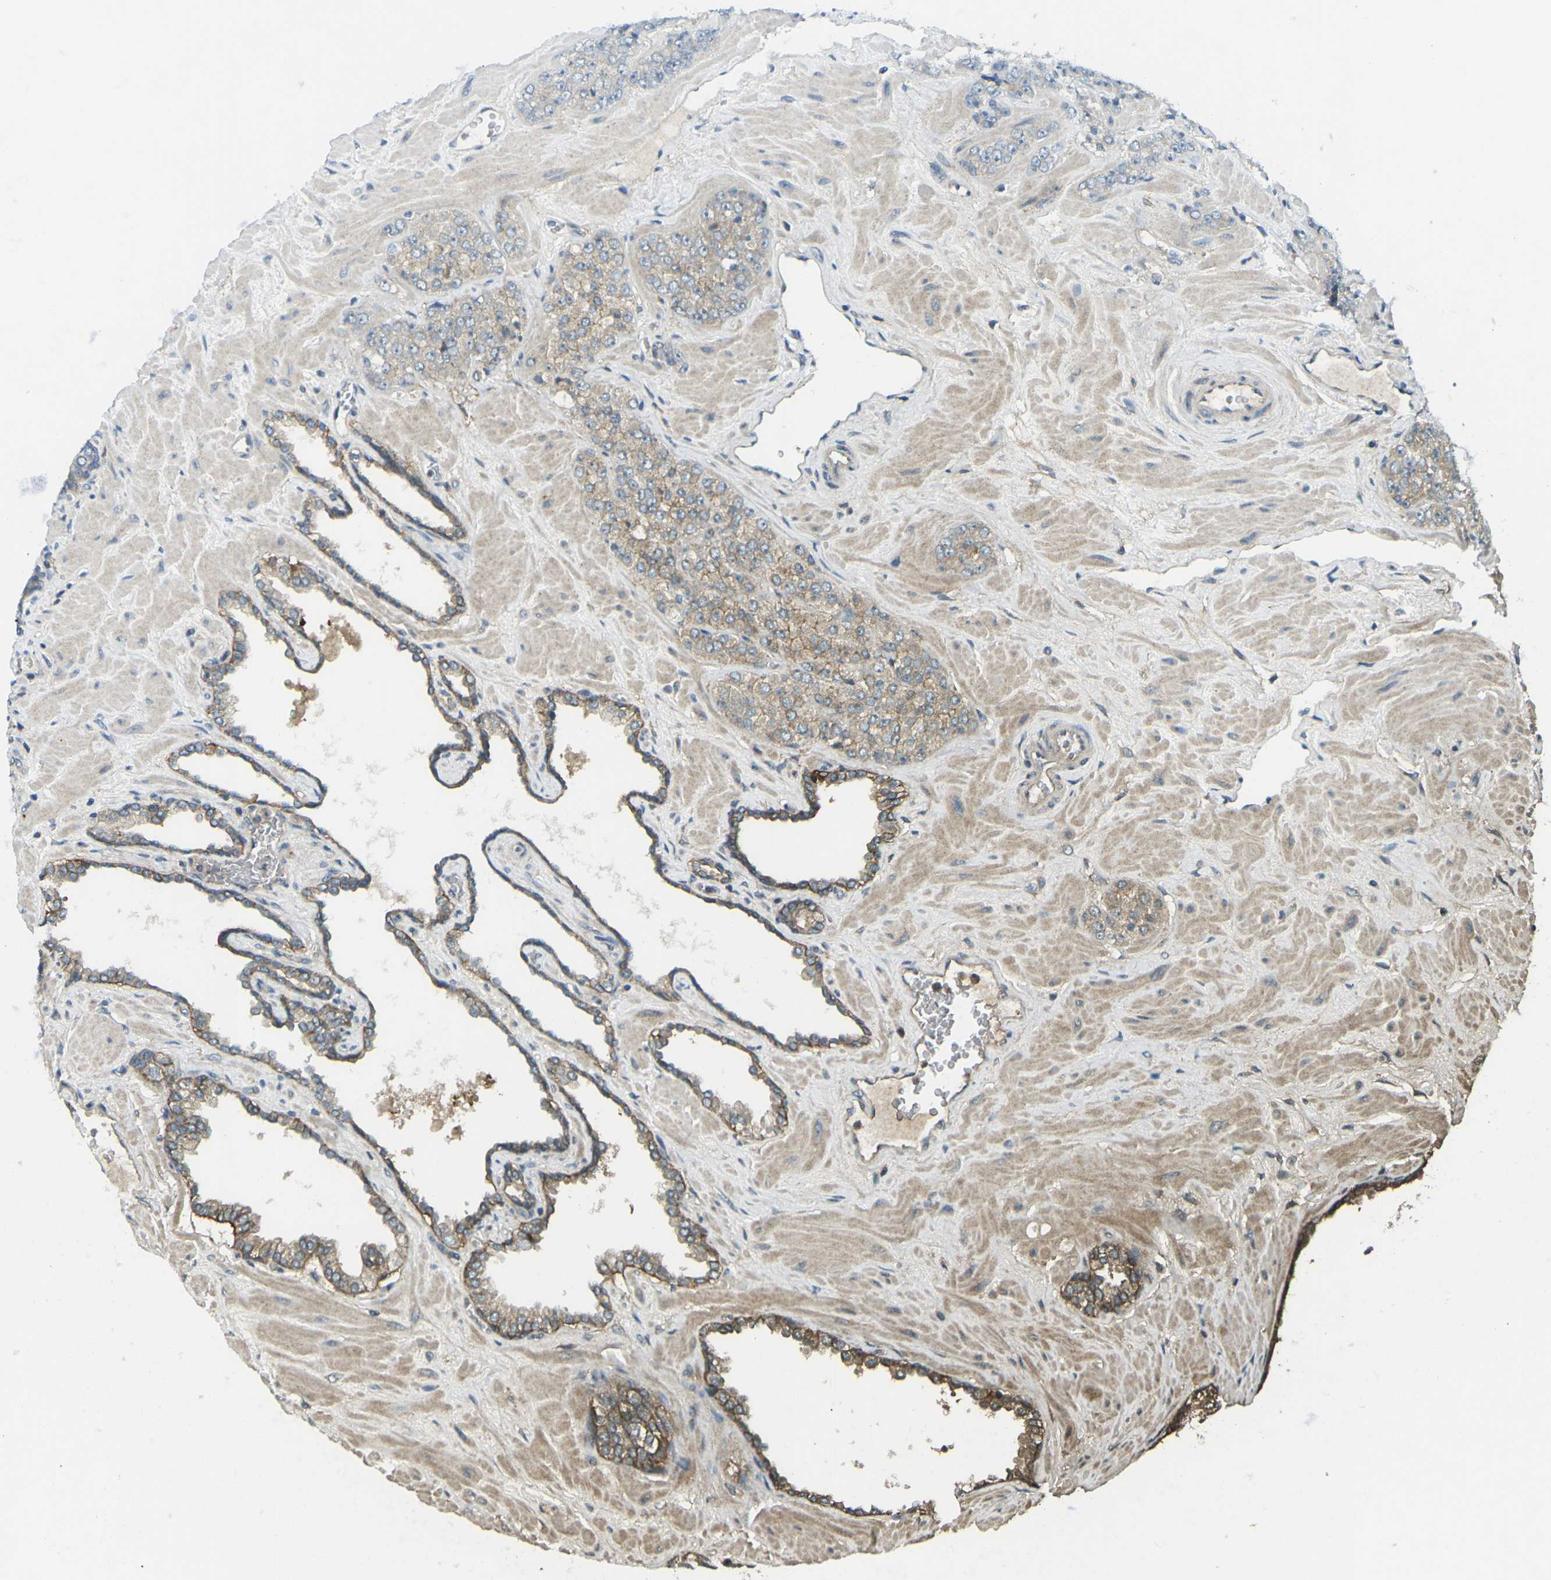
{"staining": {"intensity": "moderate", "quantity": ">75%", "location": "cytoplasmic/membranous"}, "tissue": "prostate cancer", "cell_type": "Tumor cells", "image_type": "cancer", "snomed": [{"axis": "morphology", "description": "Adenocarcinoma, High grade"}, {"axis": "topography", "description": "Prostate"}], "caption": "High-power microscopy captured an immunohistochemistry (IHC) image of prostate cancer, revealing moderate cytoplasmic/membranous positivity in approximately >75% of tumor cells. (DAB = brown stain, brightfield microscopy at high magnification).", "gene": "CD47", "patient": {"sex": "male", "age": 64}}